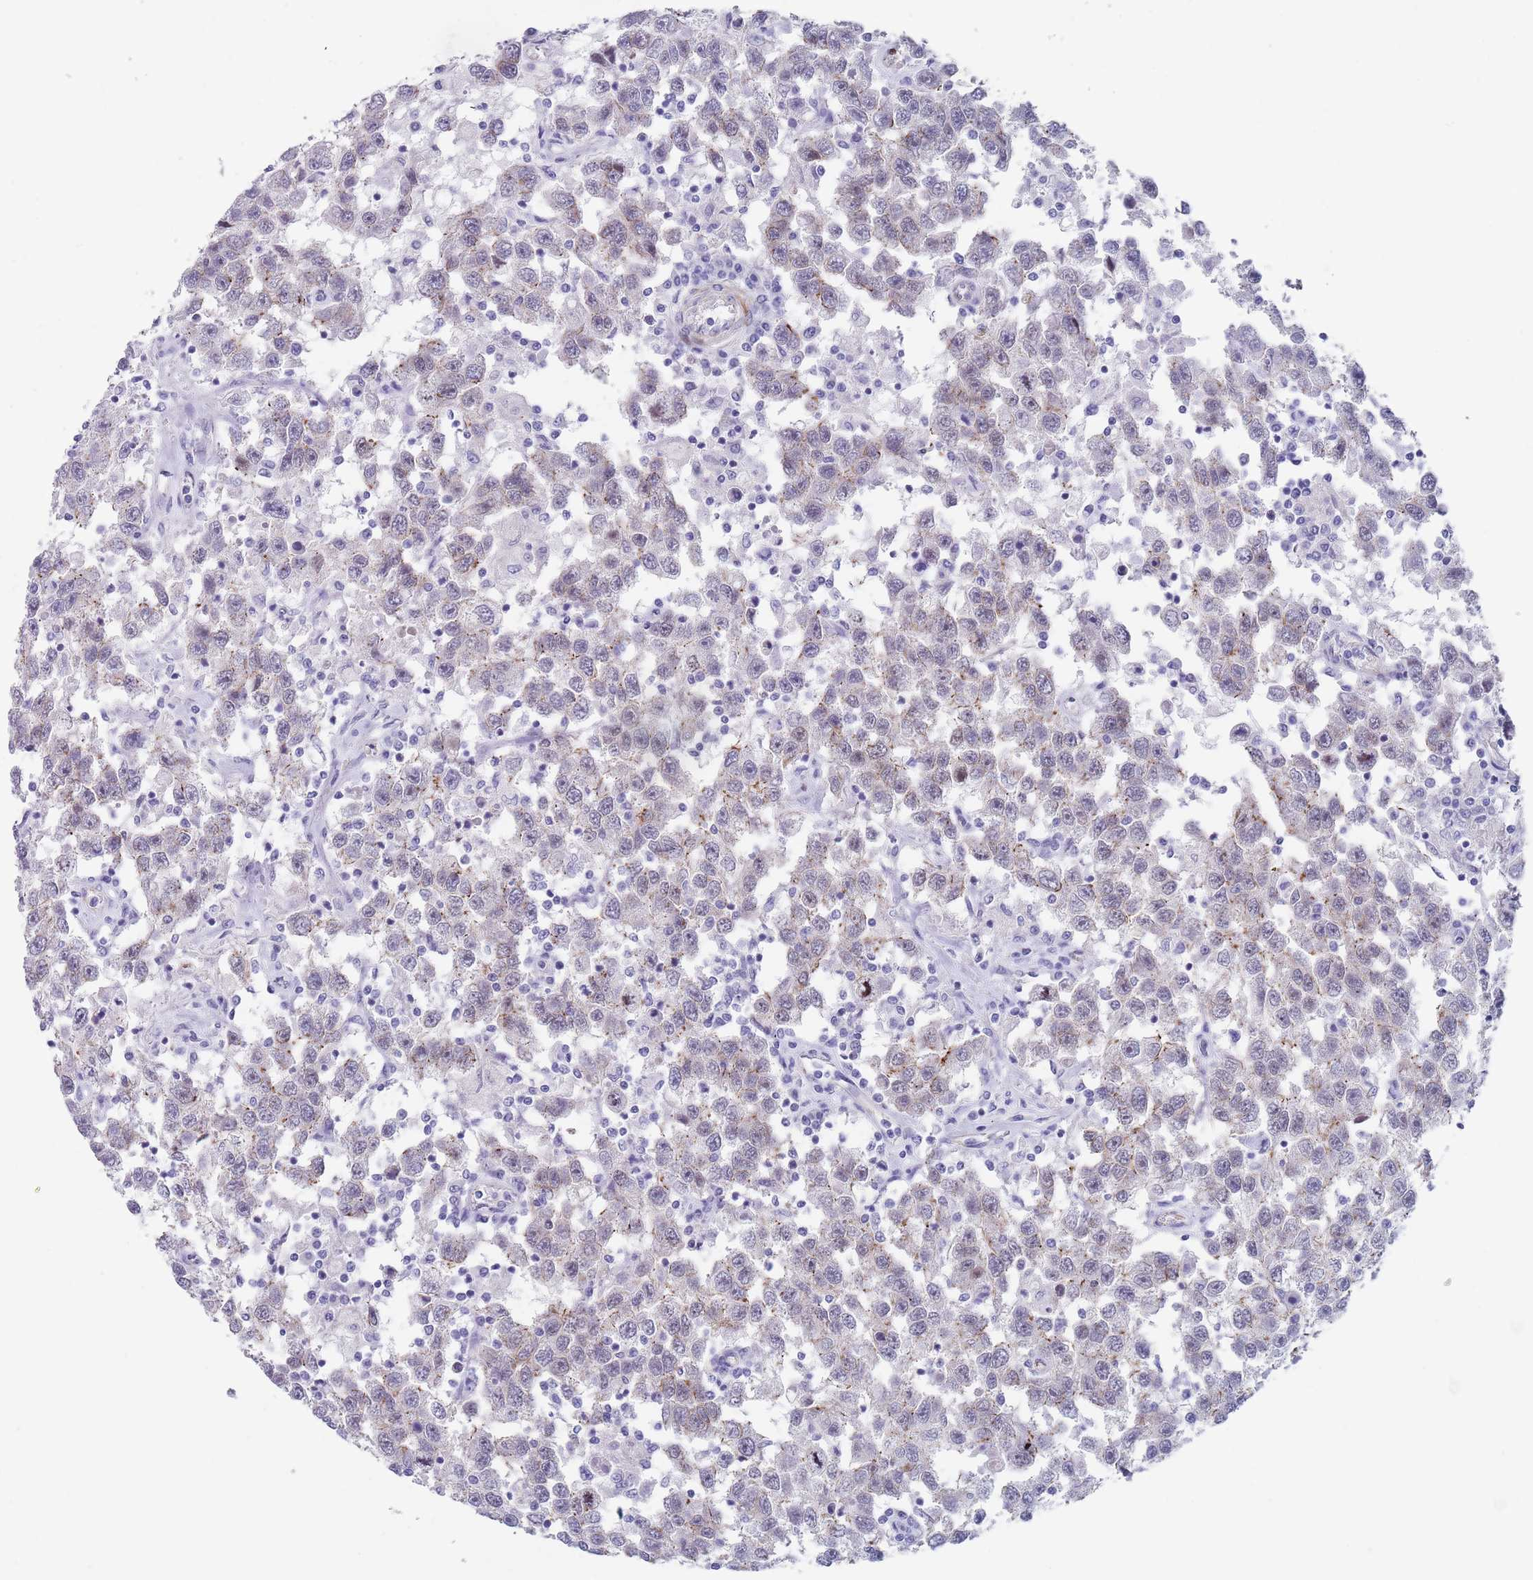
{"staining": {"intensity": "weak", "quantity": "<25%", "location": "cytoplasmic/membranous"}, "tissue": "testis cancer", "cell_type": "Tumor cells", "image_type": "cancer", "snomed": [{"axis": "morphology", "description": "Seminoma, NOS"}, {"axis": "topography", "description": "Testis"}], "caption": "Protein analysis of testis seminoma demonstrates no significant expression in tumor cells. (Stains: DAB (3,3'-diaminobenzidine) immunohistochemistry with hematoxylin counter stain, Microscopy: brightfield microscopy at high magnification).", "gene": "OR5A2", "patient": {"sex": "male", "age": 41}}